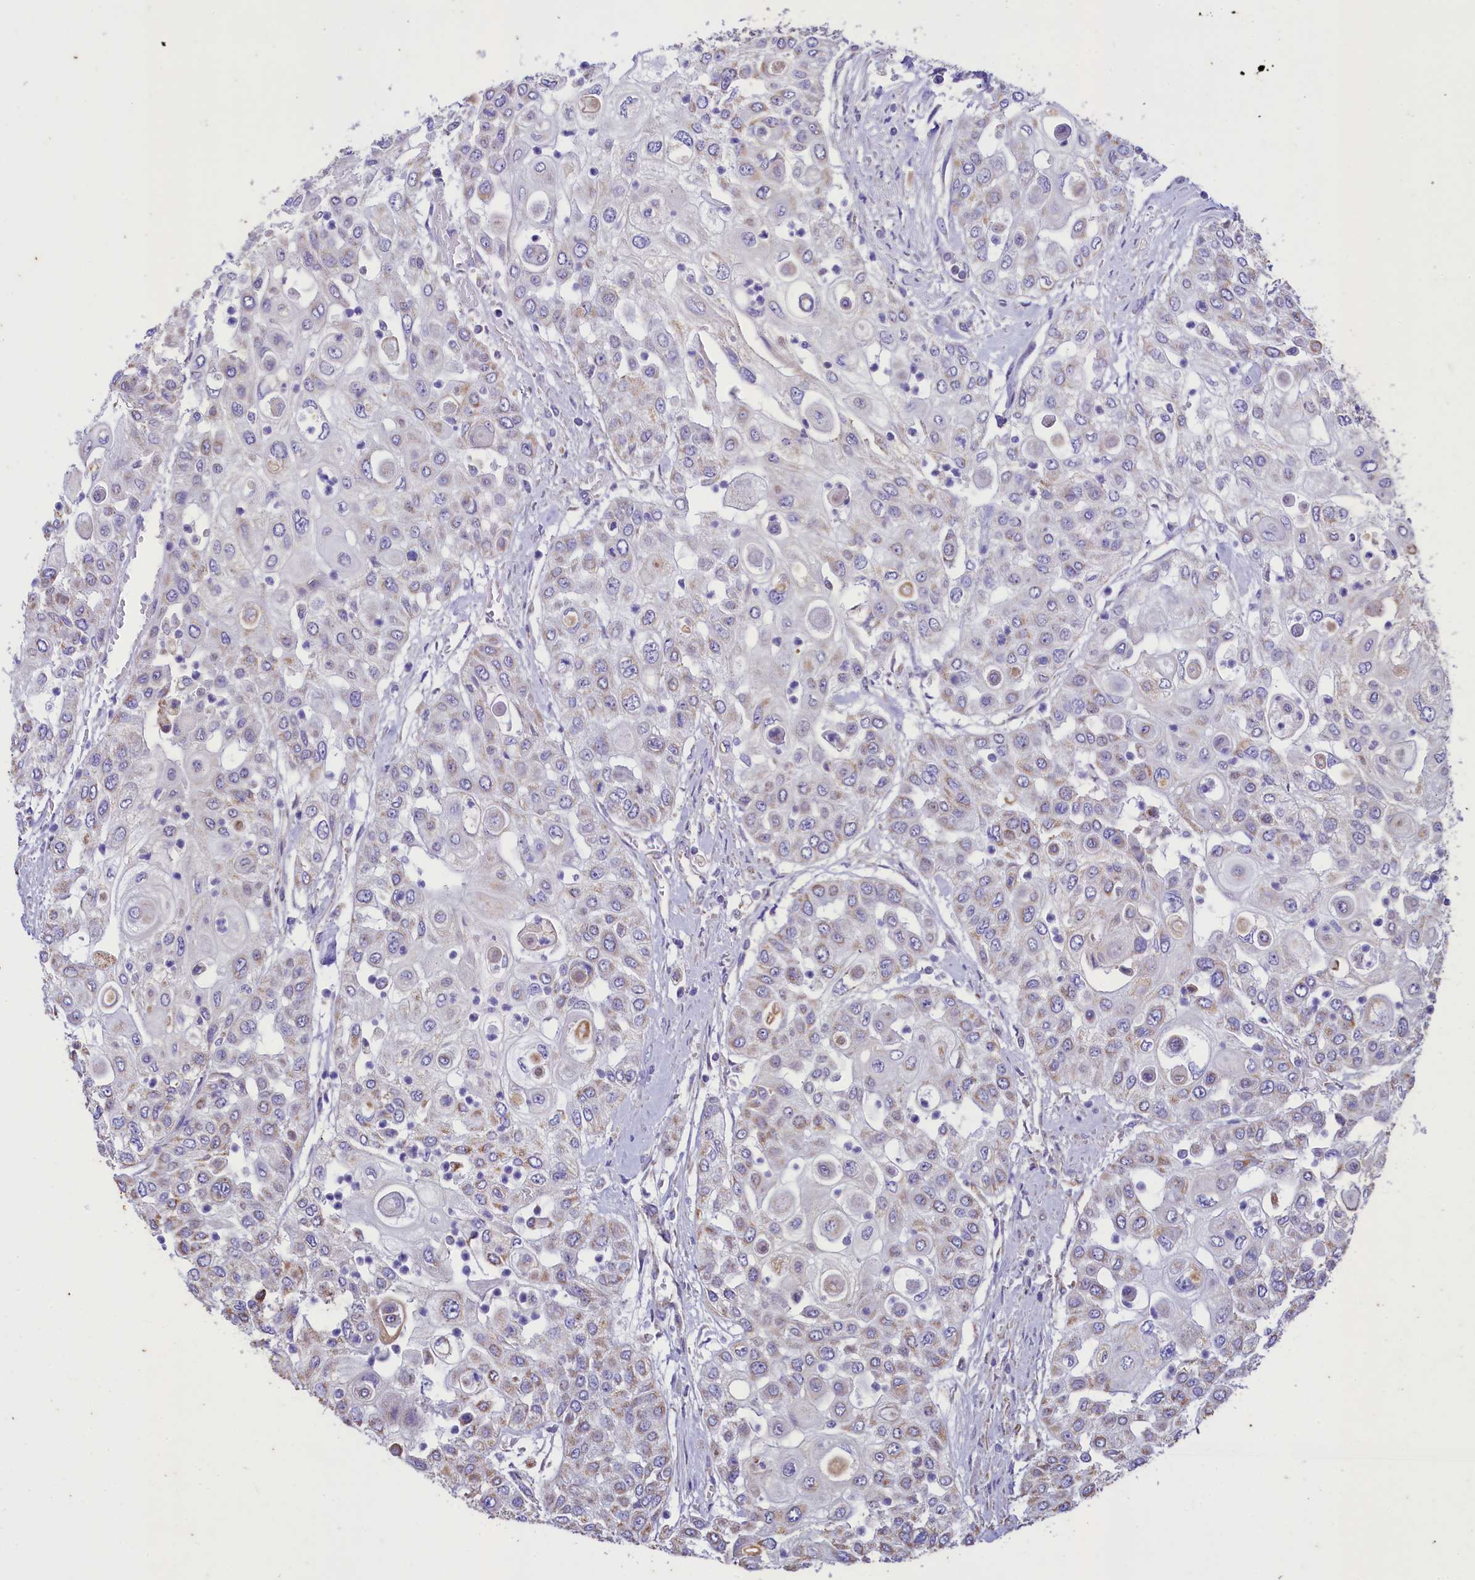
{"staining": {"intensity": "weak", "quantity": "<25%", "location": "cytoplasmic/membranous"}, "tissue": "urothelial cancer", "cell_type": "Tumor cells", "image_type": "cancer", "snomed": [{"axis": "morphology", "description": "Urothelial carcinoma, High grade"}, {"axis": "topography", "description": "Urinary bladder"}], "caption": "Immunohistochemistry of urothelial carcinoma (high-grade) displays no positivity in tumor cells.", "gene": "IDH3A", "patient": {"sex": "female", "age": 79}}